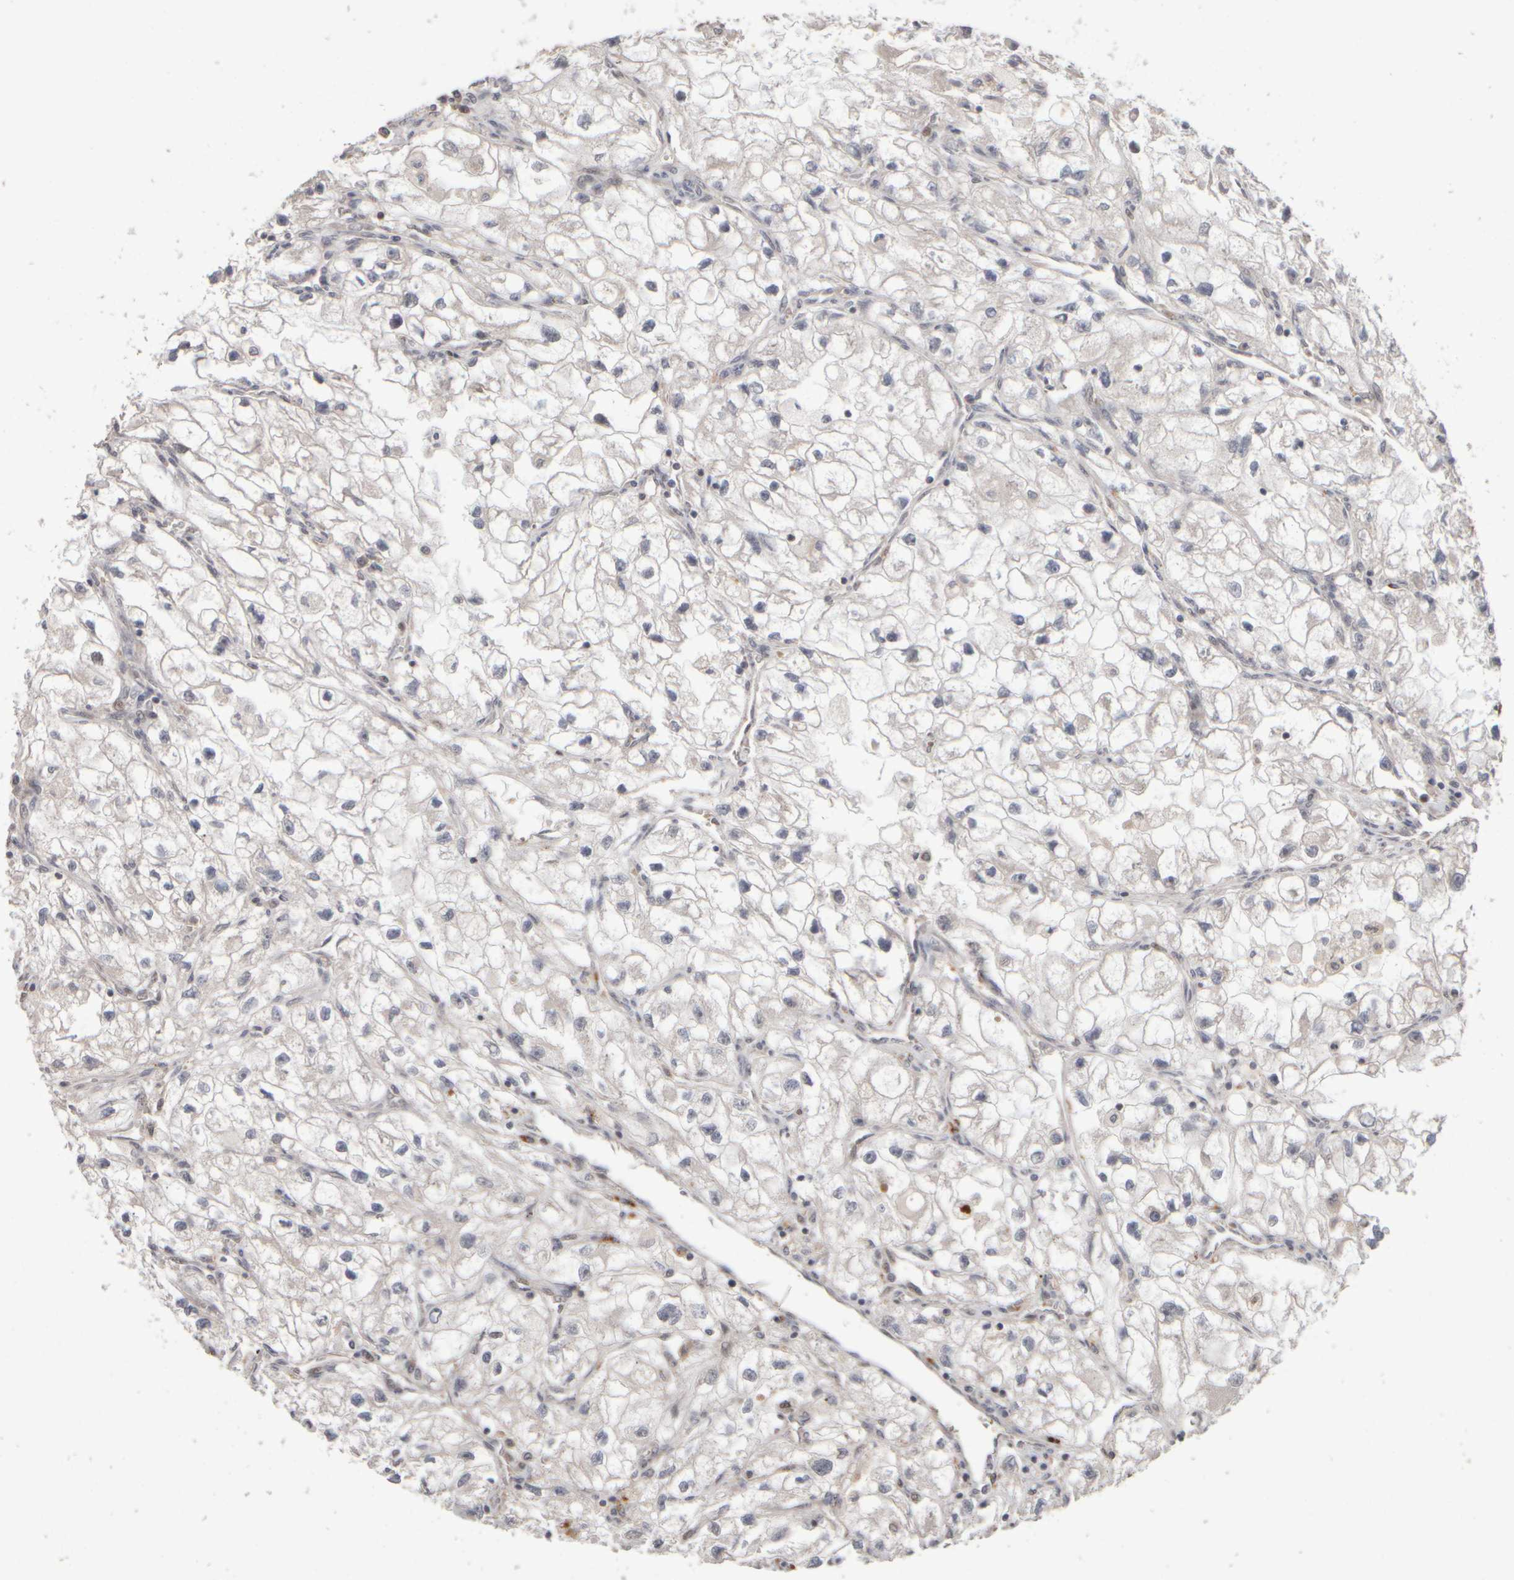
{"staining": {"intensity": "negative", "quantity": "none", "location": "none"}, "tissue": "renal cancer", "cell_type": "Tumor cells", "image_type": "cancer", "snomed": [{"axis": "morphology", "description": "Adenocarcinoma, NOS"}, {"axis": "topography", "description": "Kidney"}], "caption": "An immunohistochemistry photomicrograph of renal cancer (adenocarcinoma) is shown. There is no staining in tumor cells of renal cancer (adenocarcinoma).", "gene": "ABHD11", "patient": {"sex": "female", "age": 70}}